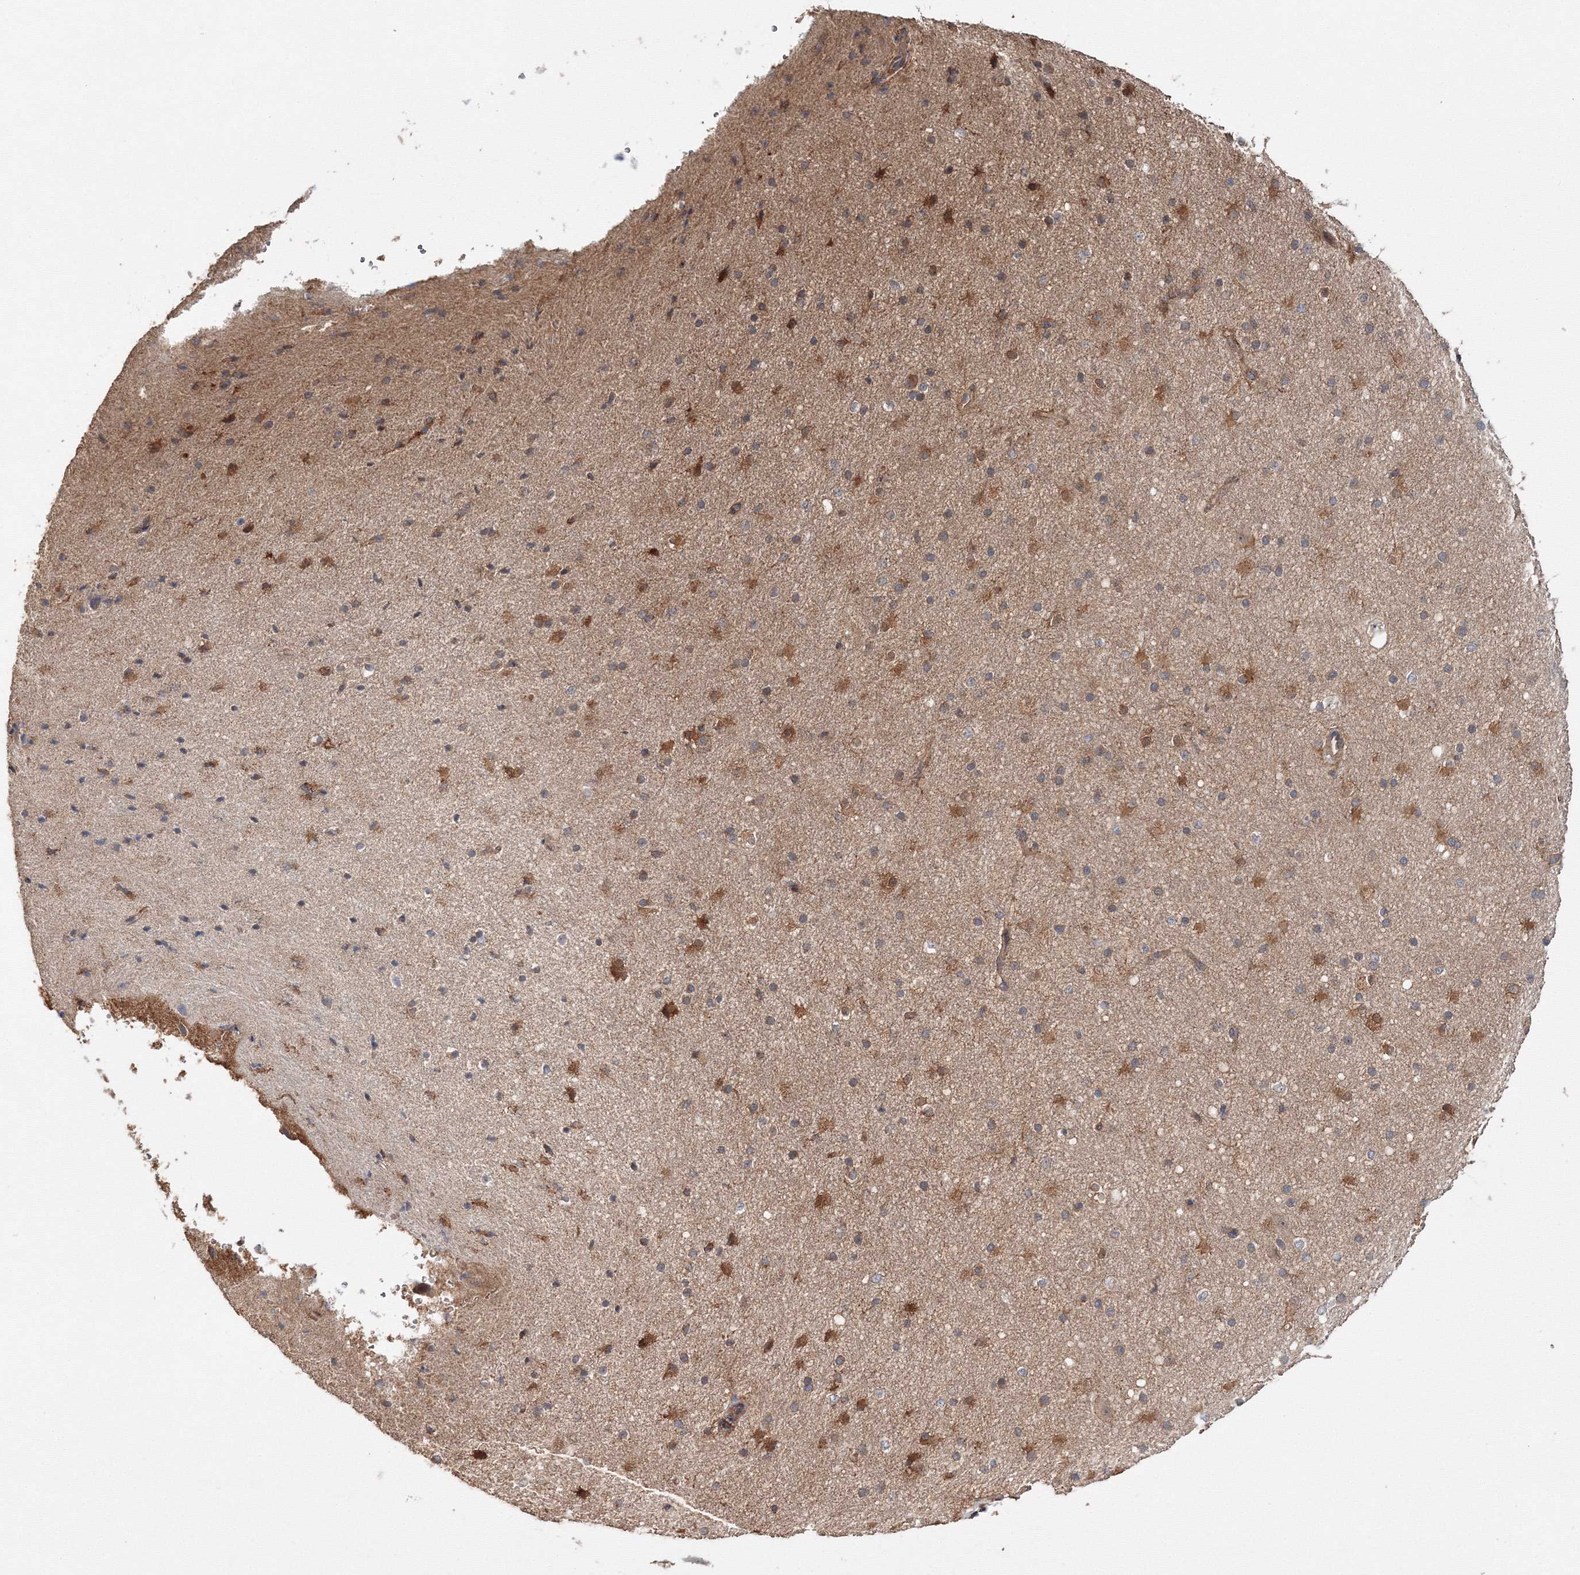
{"staining": {"intensity": "weak", "quantity": ">75%", "location": "cytoplasmic/membranous"}, "tissue": "cerebral cortex", "cell_type": "Endothelial cells", "image_type": "normal", "snomed": [{"axis": "morphology", "description": "Normal tissue, NOS"}, {"axis": "morphology", "description": "Developmental malformation"}, {"axis": "topography", "description": "Cerebral cortex"}], "caption": "This photomicrograph demonstrates normal cerebral cortex stained with immunohistochemistry to label a protein in brown. The cytoplasmic/membranous of endothelial cells show weak positivity for the protein. Nuclei are counter-stained blue.", "gene": "DDO", "patient": {"sex": "female", "age": 30}}